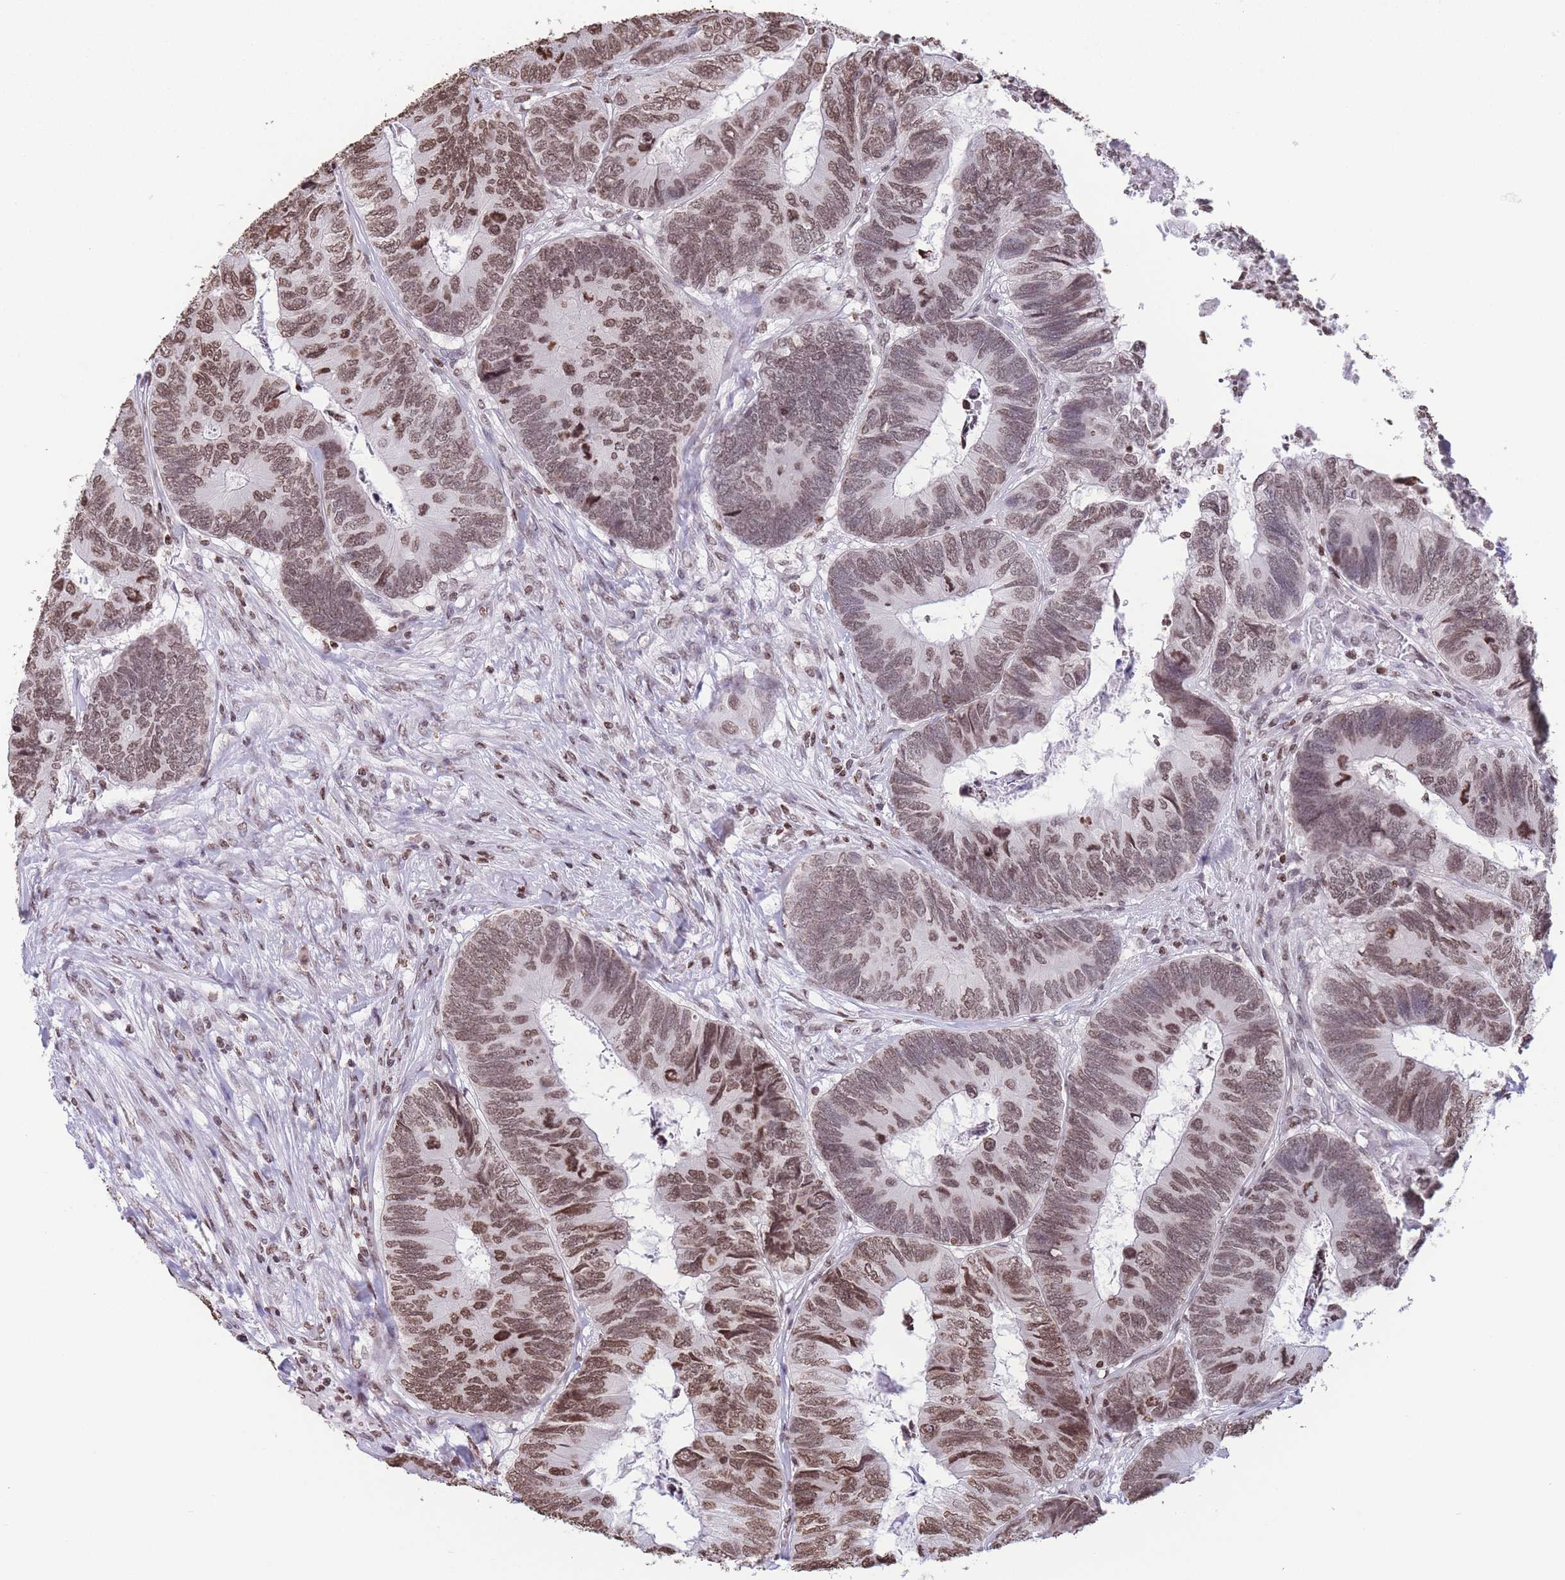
{"staining": {"intensity": "moderate", "quantity": ">75%", "location": "nuclear"}, "tissue": "colorectal cancer", "cell_type": "Tumor cells", "image_type": "cancer", "snomed": [{"axis": "morphology", "description": "Adenocarcinoma, NOS"}, {"axis": "topography", "description": "Colon"}], "caption": "Moderate nuclear protein expression is appreciated in approximately >75% of tumor cells in colorectal adenocarcinoma.", "gene": "H2BC11", "patient": {"sex": "female", "age": 67}}